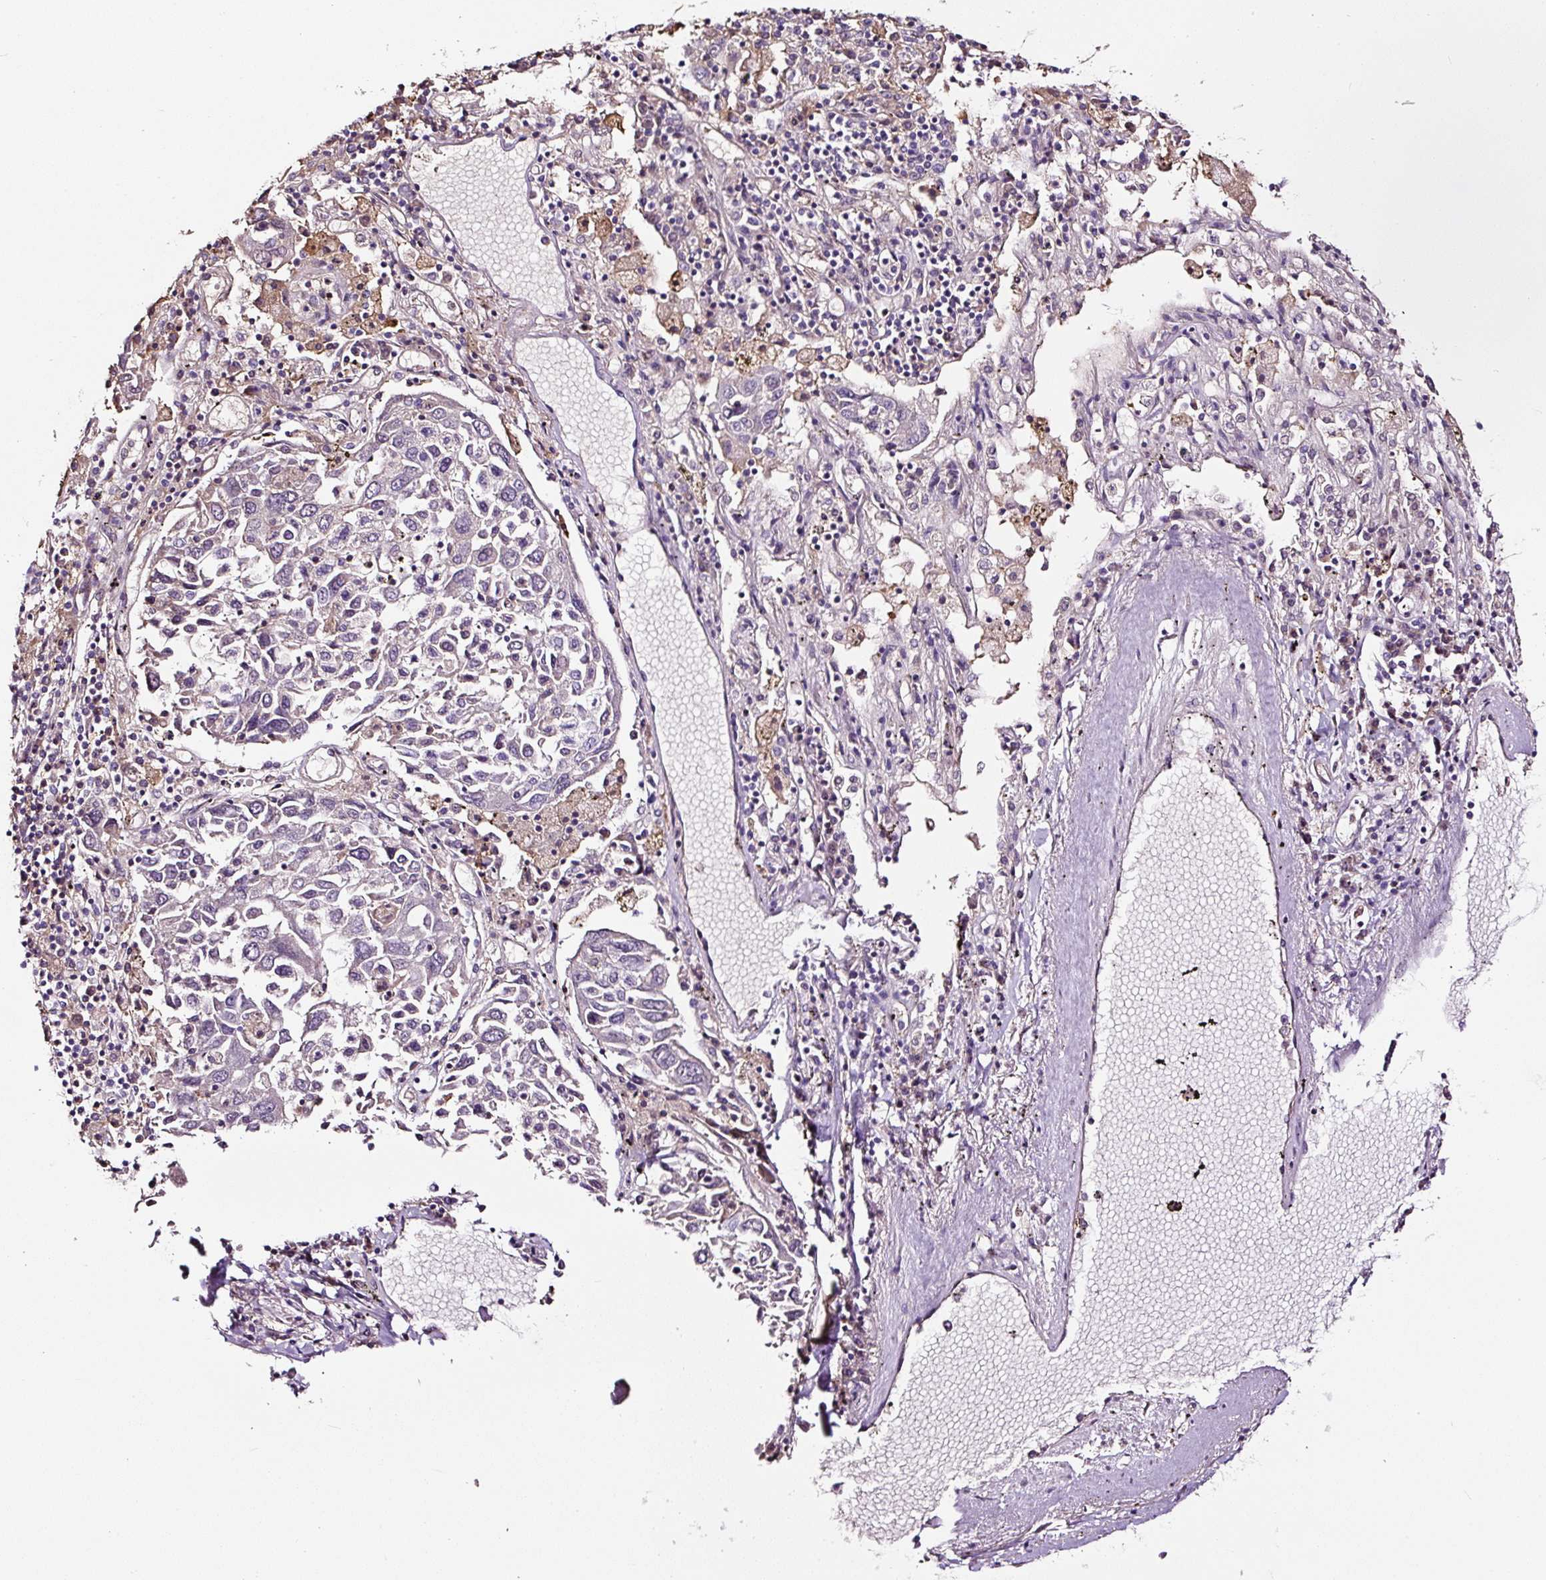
{"staining": {"intensity": "negative", "quantity": "none", "location": "none"}, "tissue": "lung cancer", "cell_type": "Tumor cells", "image_type": "cancer", "snomed": [{"axis": "morphology", "description": "Squamous cell carcinoma, NOS"}, {"axis": "topography", "description": "Lung"}], "caption": "DAB immunohistochemical staining of lung cancer demonstrates no significant staining in tumor cells.", "gene": "LRRC24", "patient": {"sex": "male", "age": 65}}